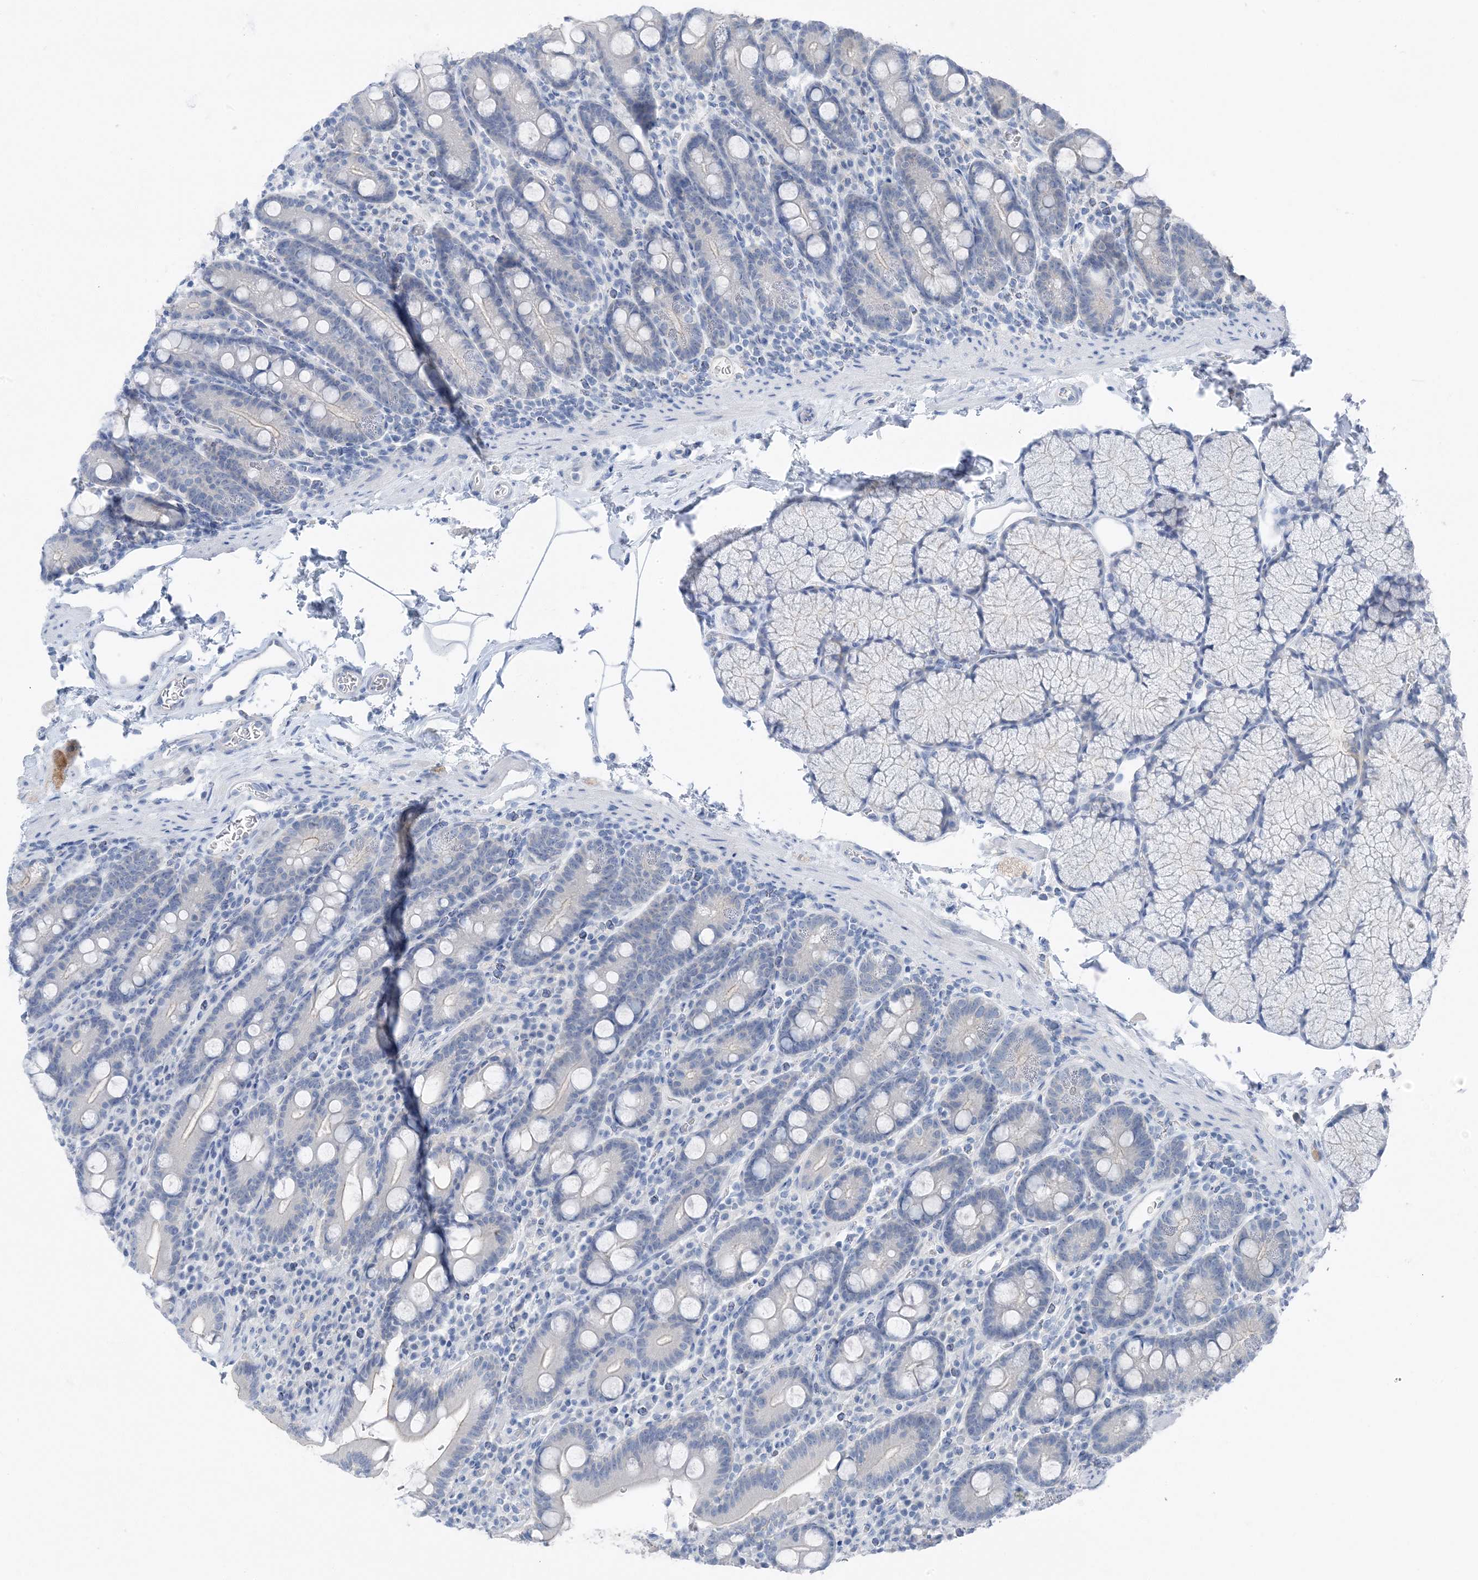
{"staining": {"intensity": "negative", "quantity": "none", "location": "none"}, "tissue": "duodenum", "cell_type": "Glandular cells", "image_type": "normal", "snomed": [{"axis": "morphology", "description": "Normal tissue, NOS"}, {"axis": "topography", "description": "Duodenum"}], "caption": "IHC histopathology image of normal duodenum: duodenum stained with DAB shows no significant protein positivity in glandular cells.", "gene": "NCOA7", "patient": {"sex": "male", "age": 35}}